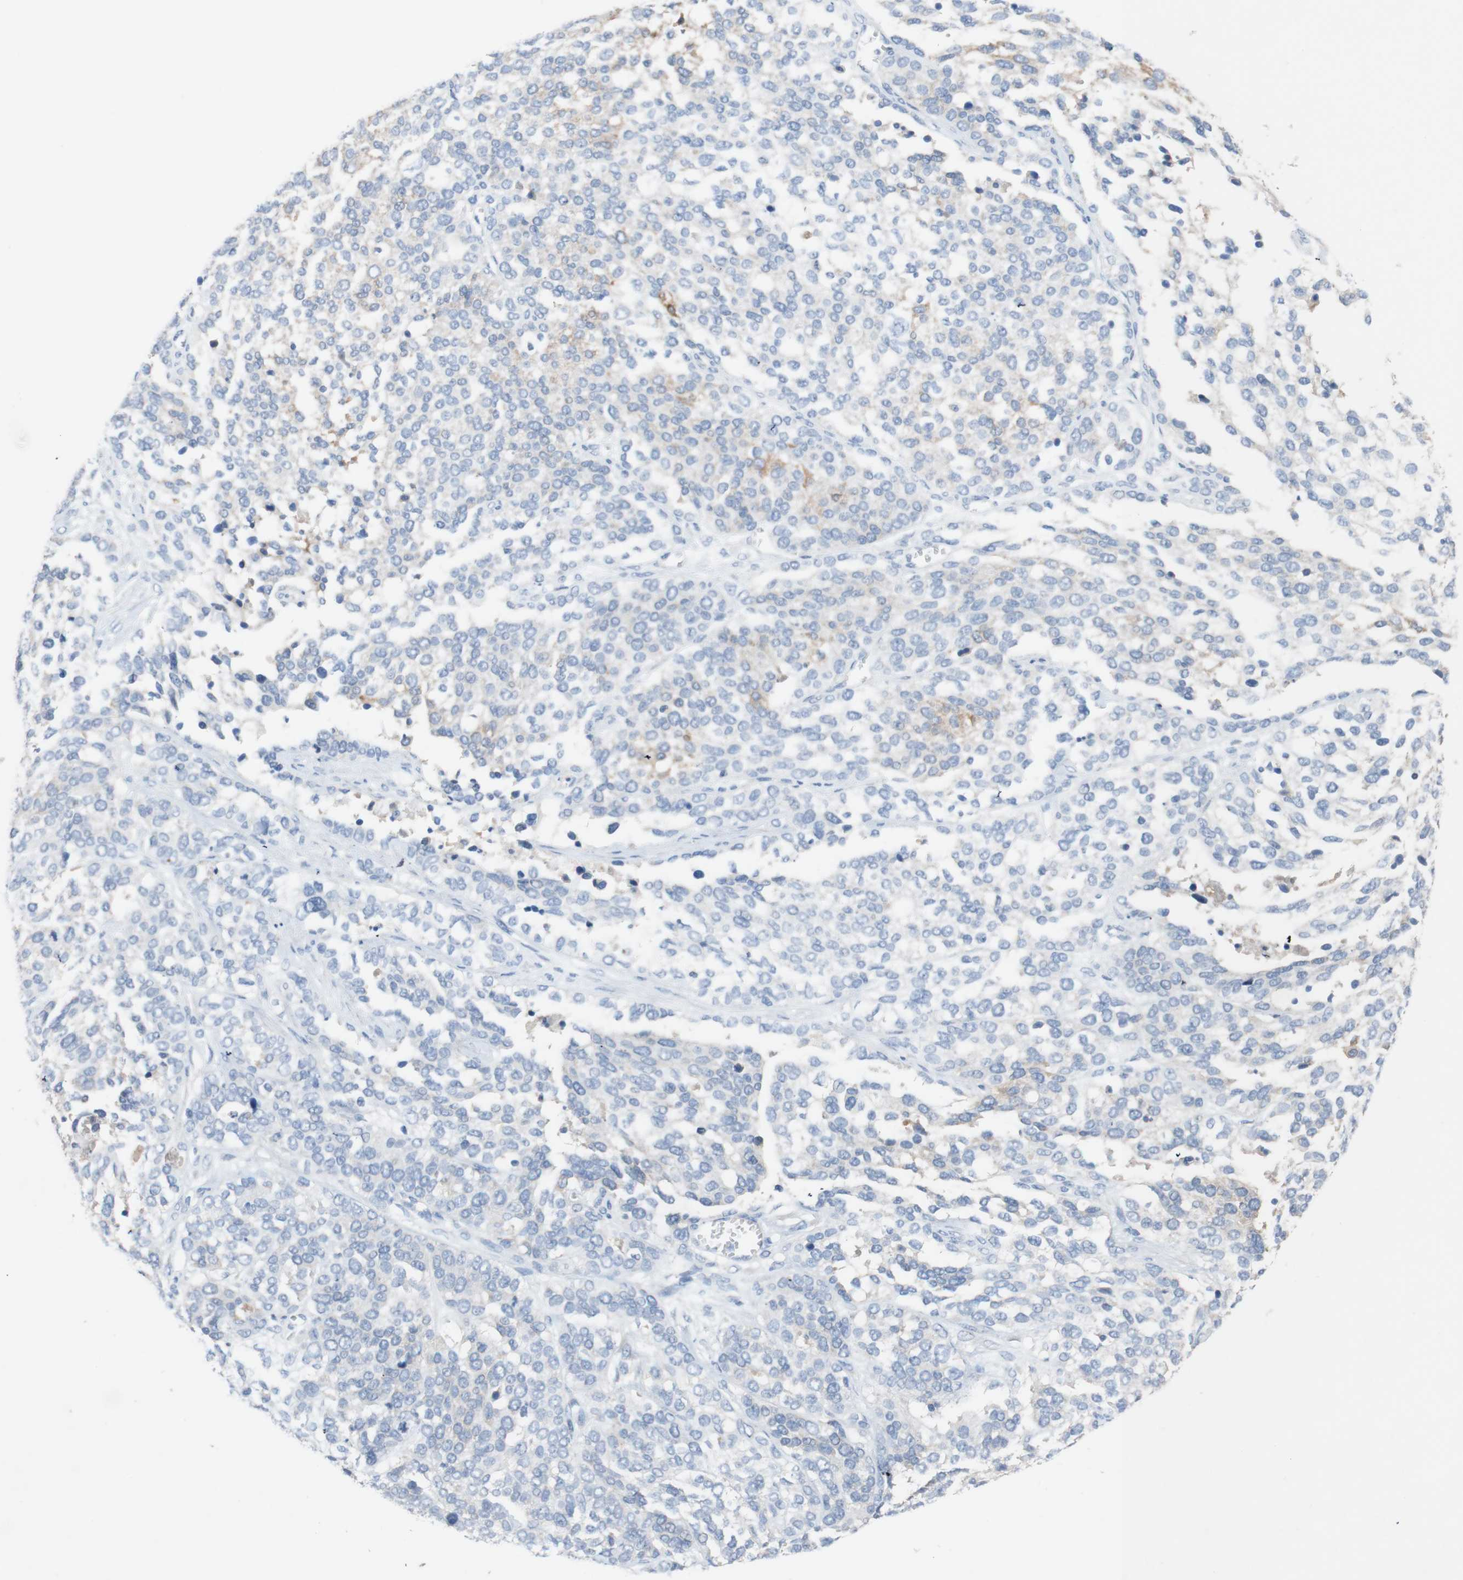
{"staining": {"intensity": "moderate", "quantity": "<25%", "location": "cytoplasmic/membranous"}, "tissue": "ovarian cancer", "cell_type": "Tumor cells", "image_type": "cancer", "snomed": [{"axis": "morphology", "description": "Cystadenocarcinoma, serous, NOS"}, {"axis": "topography", "description": "Ovary"}], "caption": "Ovarian serous cystadenocarcinoma stained with a brown dye displays moderate cytoplasmic/membranous positive expression in about <25% of tumor cells.", "gene": "PACSIN1", "patient": {"sex": "female", "age": 44}}